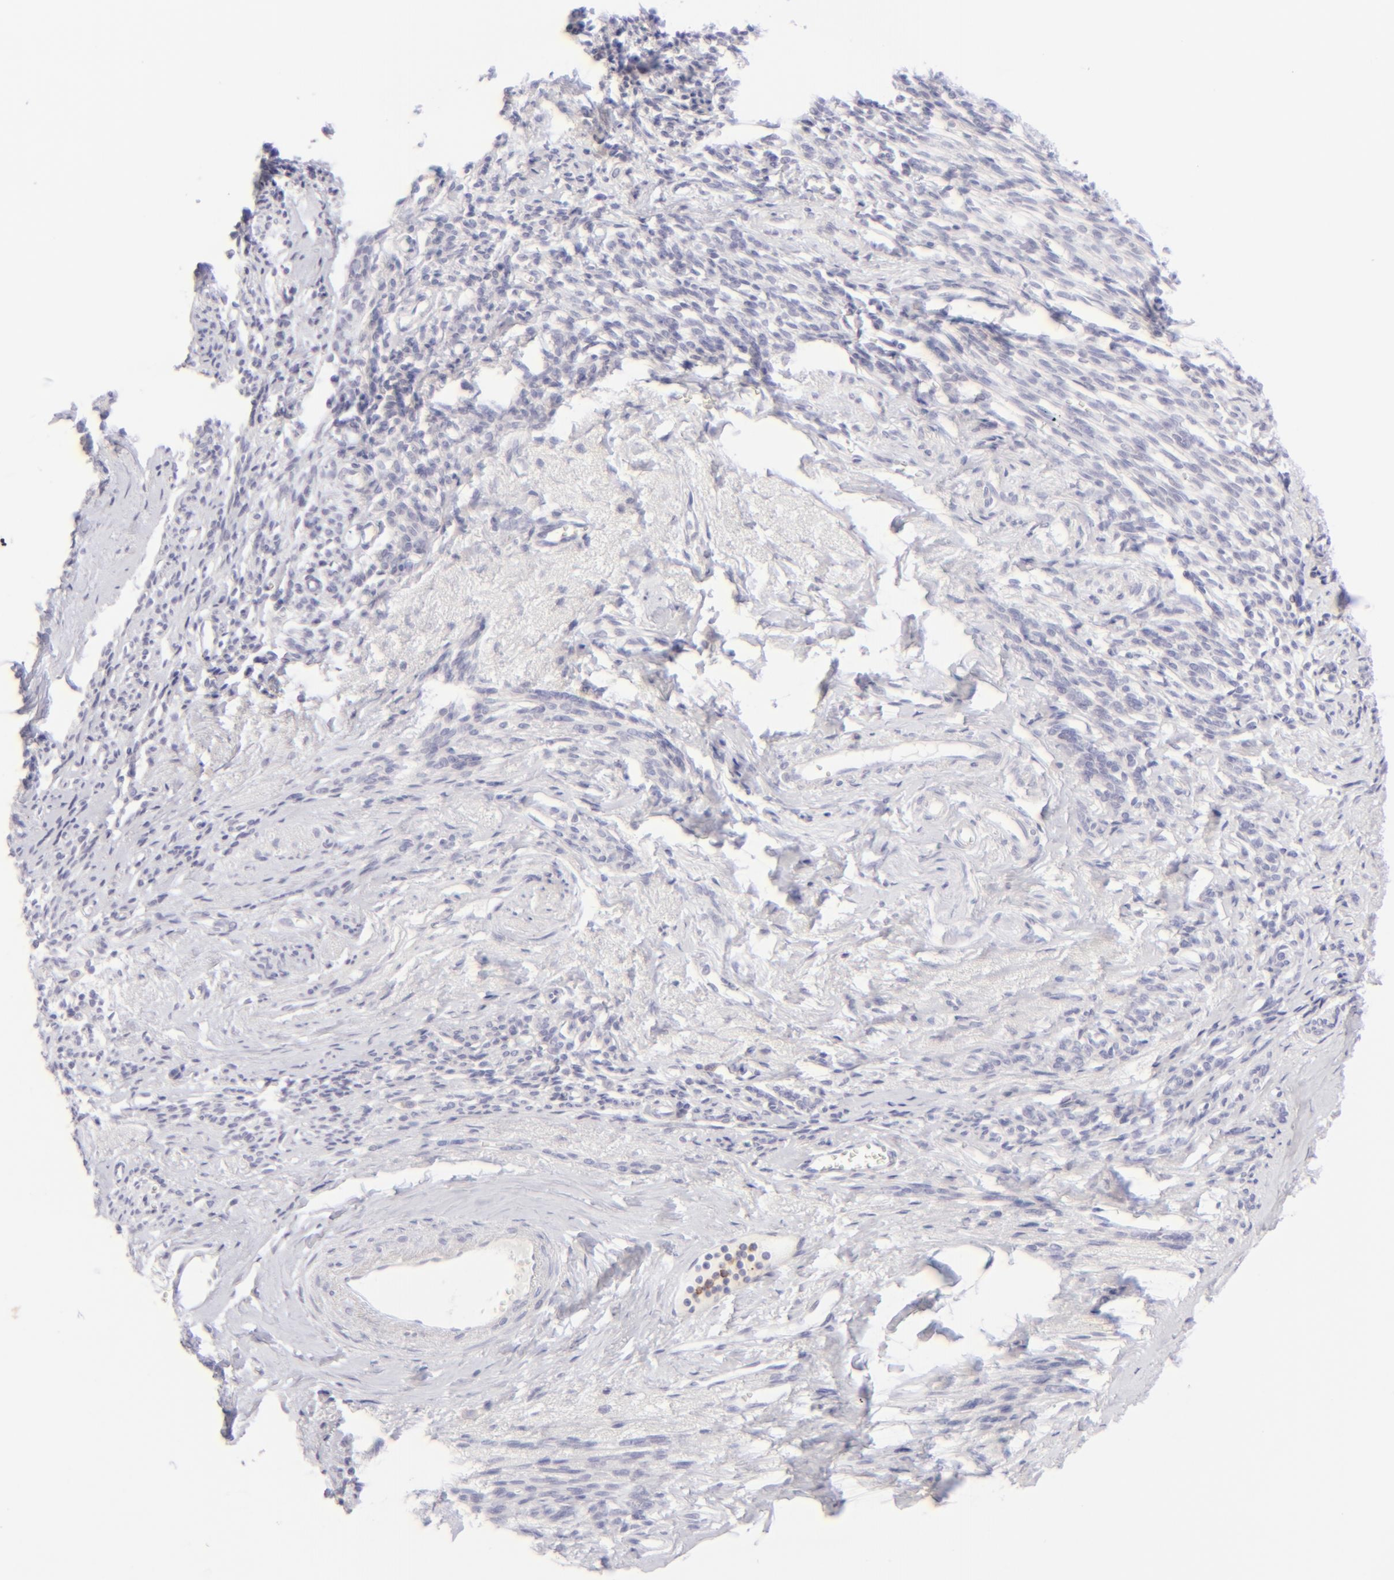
{"staining": {"intensity": "negative", "quantity": "none", "location": "none"}, "tissue": "endometrial cancer", "cell_type": "Tumor cells", "image_type": "cancer", "snomed": [{"axis": "morphology", "description": "Adenocarcinoma, NOS"}, {"axis": "topography", "description": "Endometrium"}], "caption": "This is an immunohistochemistry (IHC) photomicrograph of human adenocarcinoma (endometrial). There is no positivity in tumor cells.", "gene": "FCER2", "patient": {"sex": "female", "age": 75}}